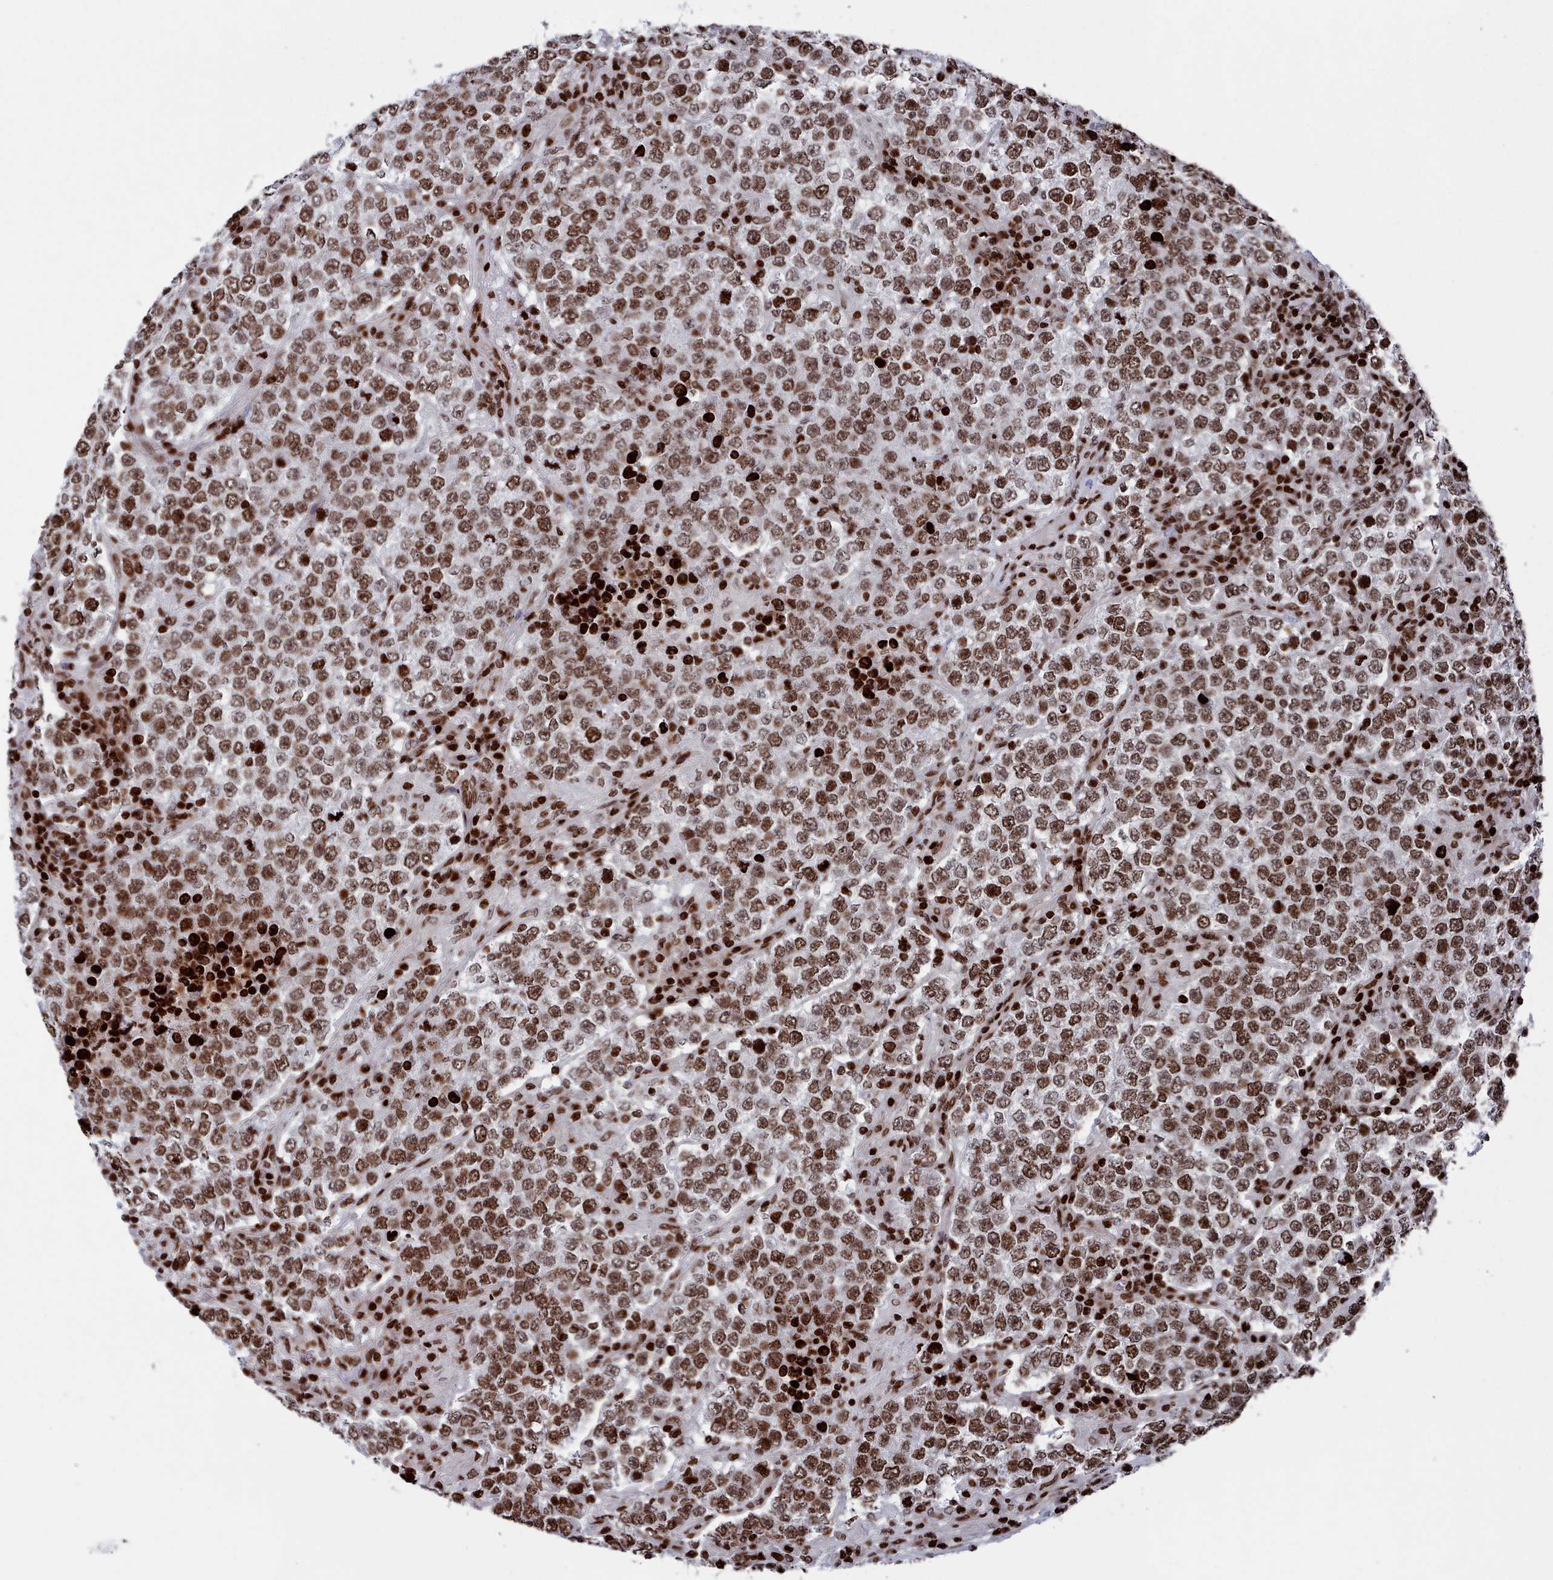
{"staining": {"intensity": "moderate", "quantity": ">75%", "location": "nuclear"}, "tissue": "testis cancer", "cell_type": "Tumor cells", "image_type": "cancer", "snomed": [{"axis": "morphology", "description": "Normal tissue, NOS"}, {"axis": "morphology", "description": "Urothelial carcinoma, High grade"}, {"axis": "morphology", "description": "Seminoma, NOS"}, {"axis": "morphology", "description": "Carcinoma, Embryonal, NOS"}, {"axis": "topography", "description": "Urinary bladder"}, {"axis": "topography", "description": "Testis"}], "caption": "IHC histopathology image of testis cancer stained for a protein (brown), which exhibits medium levels of moderate nuclear expression in approximately >75% of tumor cells.", "gene": "PCDHB12", "patient": {"sex": "male", "age": 41}}